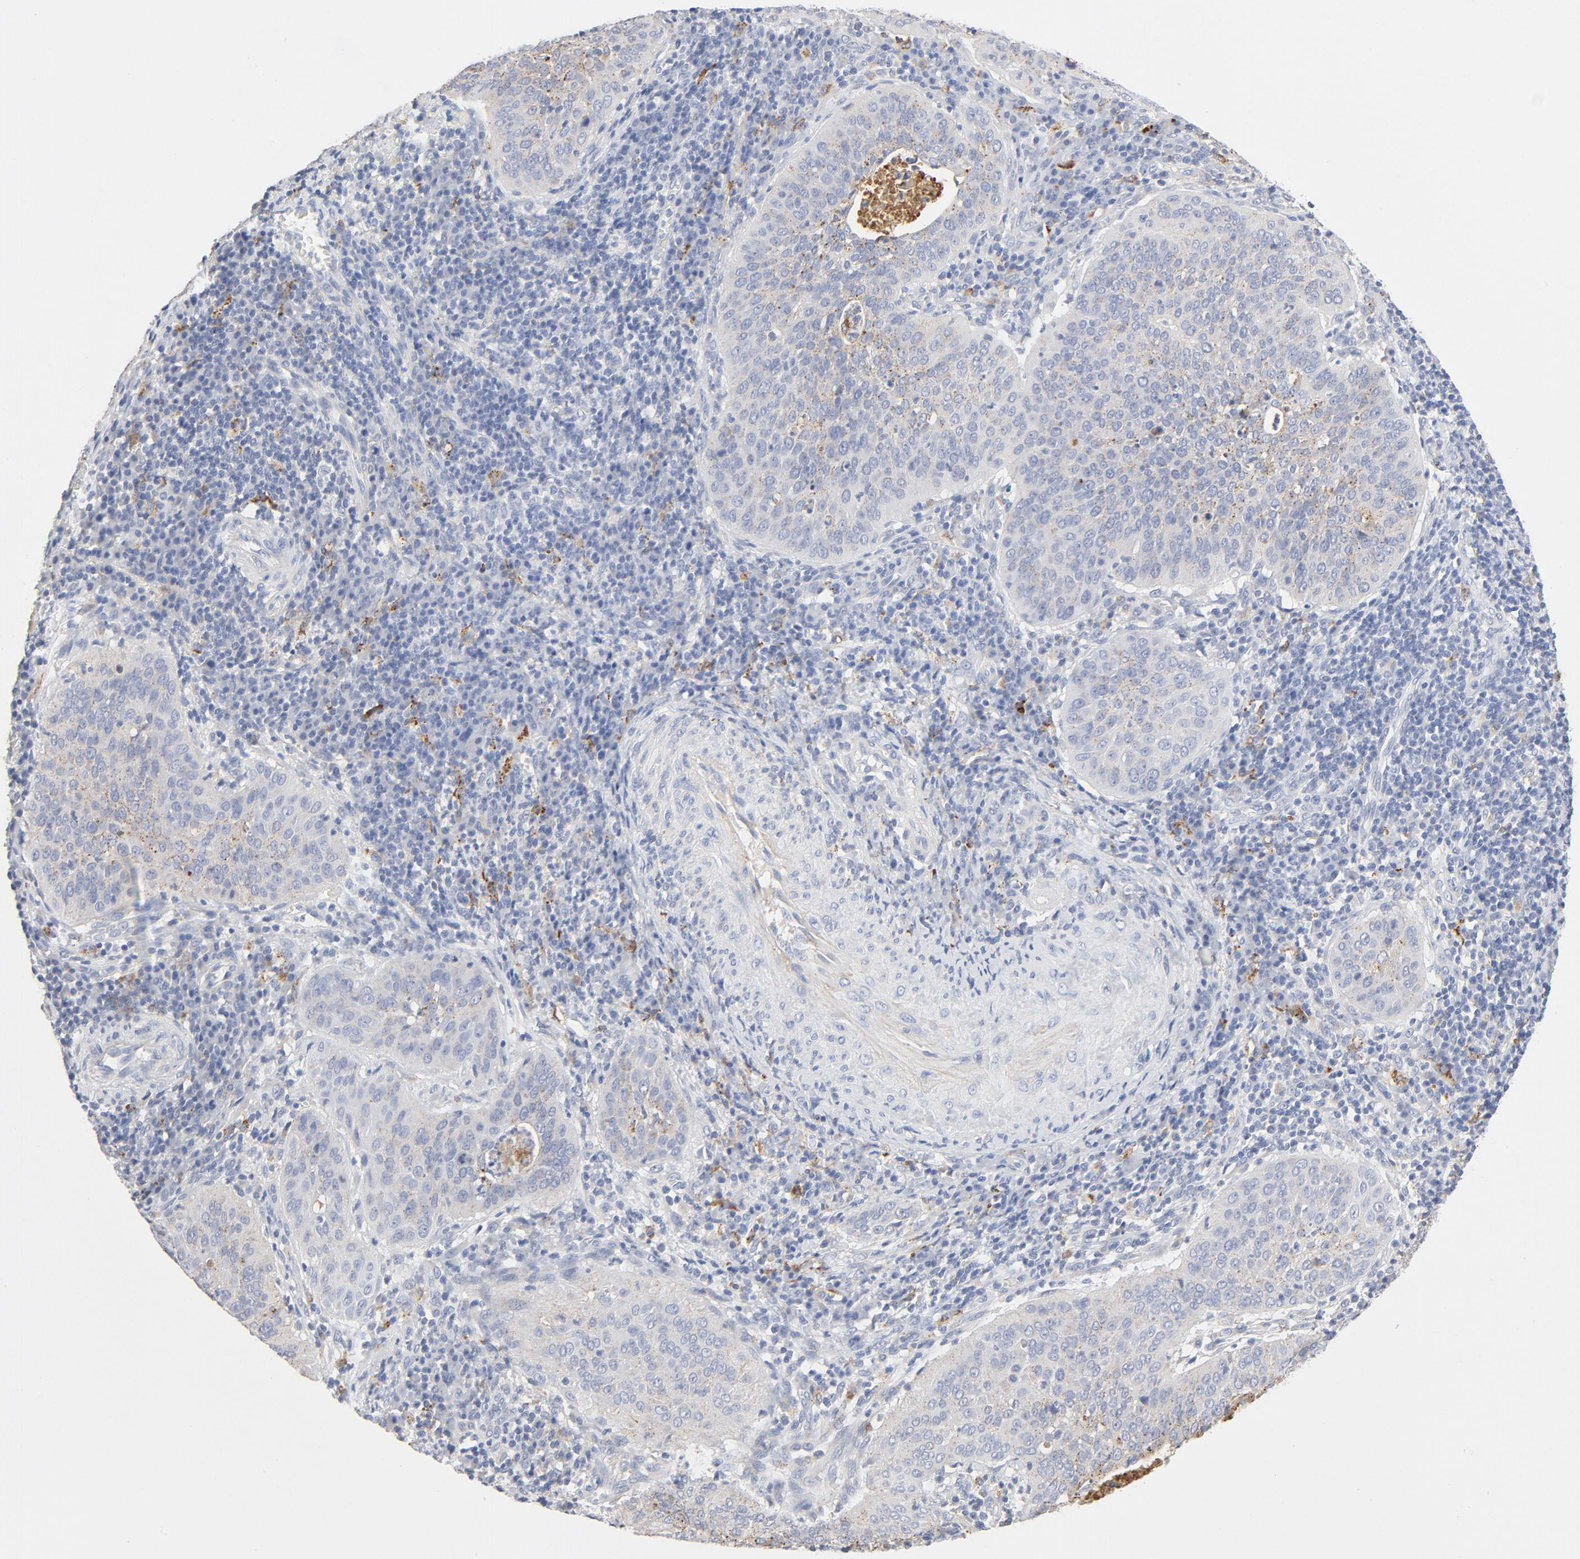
{"staining": {"intensity": "weak", "quantity": "<25%", "location": "cytoplasmic/membranous"}, "tissue": "cervical cancer", "cell_type": "Tumor cells", "image_type": "cancer", "snomed": [{"axis": "morphology", "description": "Squamous cell carcinoma, NOS"}, {"axis": "topography", "description": "Cervix"}], "caption": "Tumor cells show no significant expression in cervical cancer (squamous cell carcinoma). (DAB immunohistochemistry visualized using brightfield microscopy, high magnification).", "gene": "MAGEB17", "patient": {"sex": "female", "age": 39}}